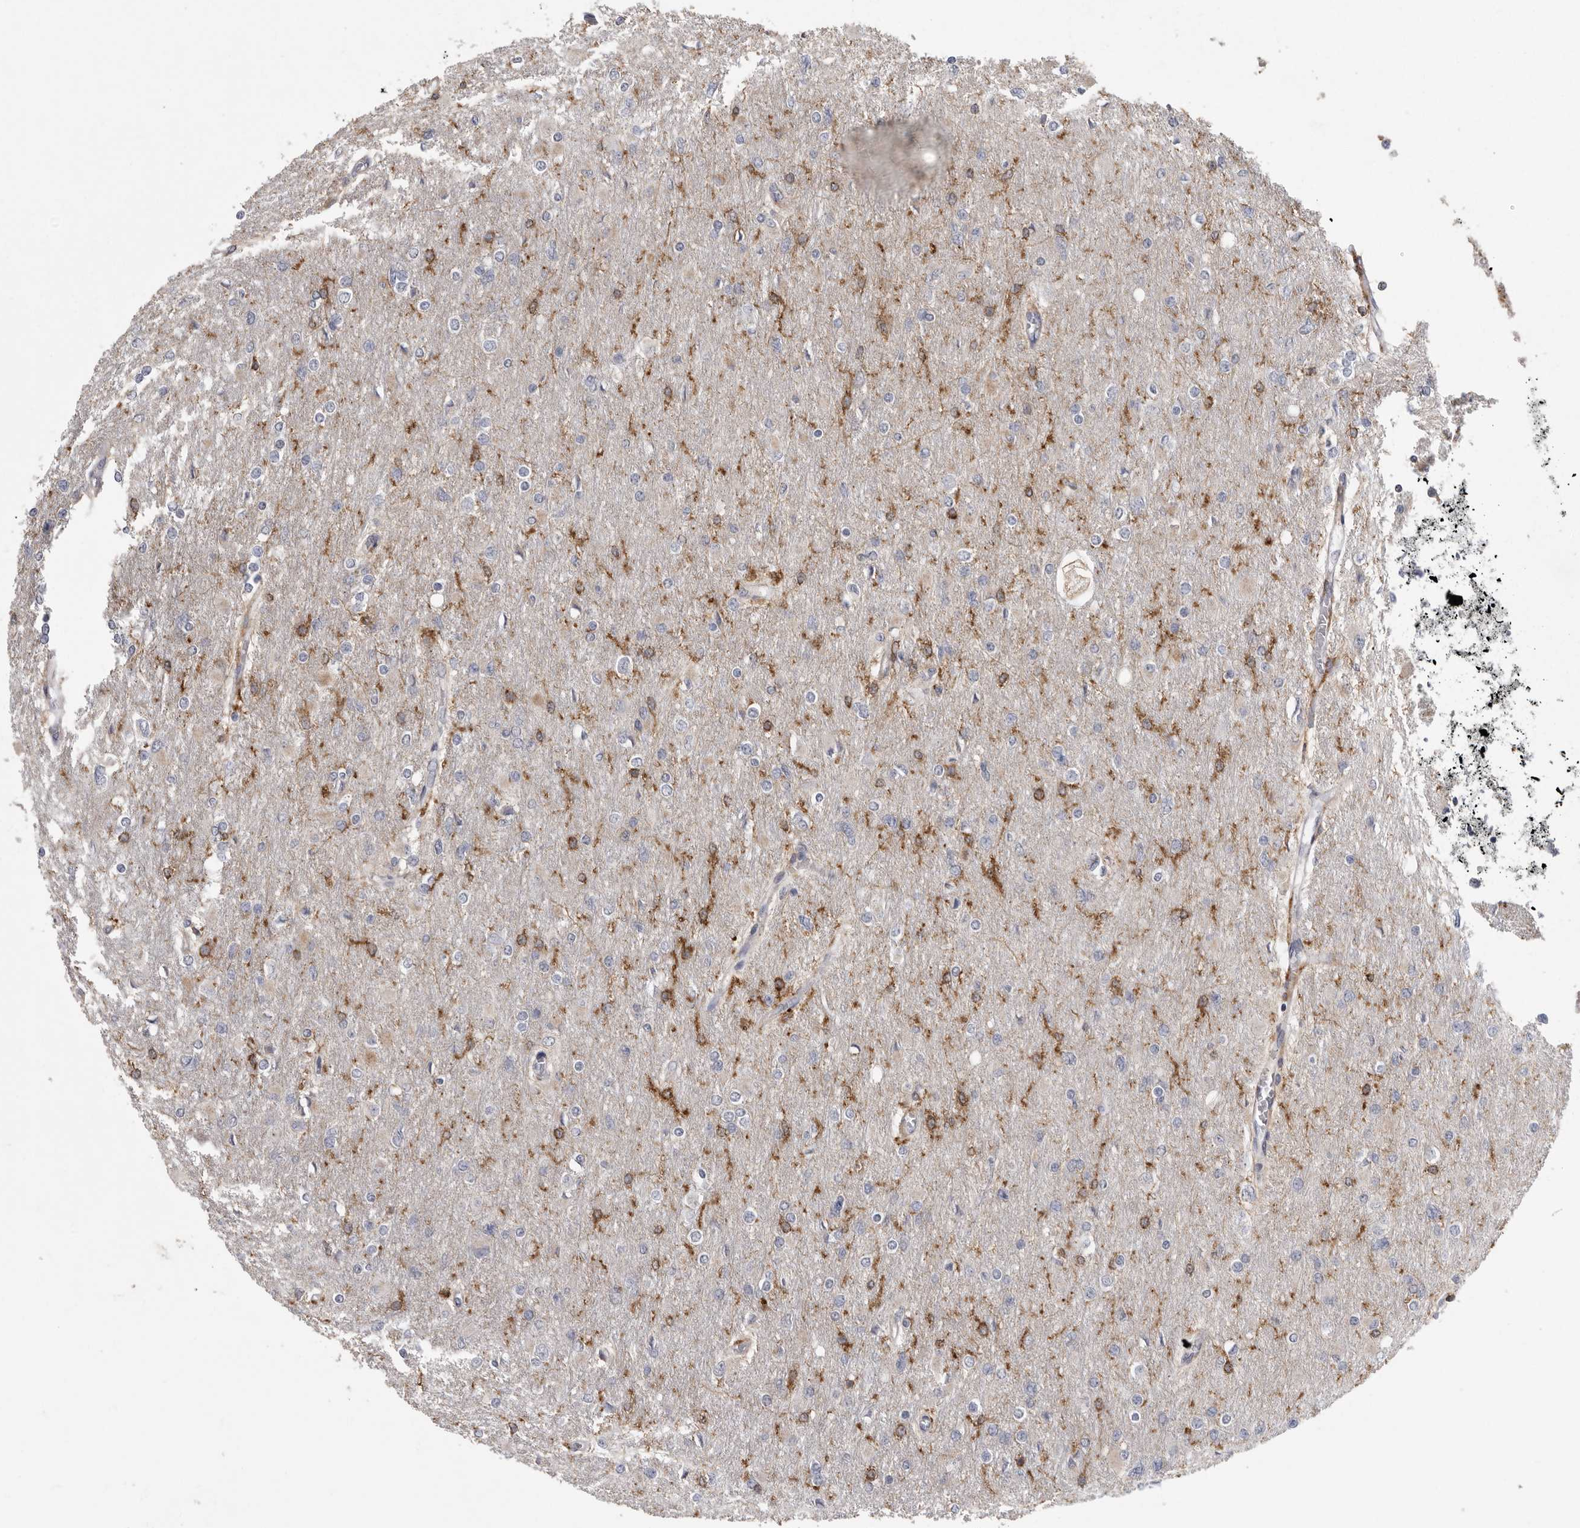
{"staining": {"intensity": "negative", "quantity": "none", "location": "none"}, "tissue": "glioma", "cell_type": "Tumor cells", "image_type": "cancer", "snomed": [{"axis": "morphology", "description": "Glioma, malignant, High grade"}, {"axis": "topography", "description": "Cerebral cortex"}], "caption": "IHC image of neoplastic tissue: human glioma stained with DAB displays no significant protein positivity in tumor cells.", "gene": "SIGLEC10", "patient": {"sex": "female", "age": 36}}